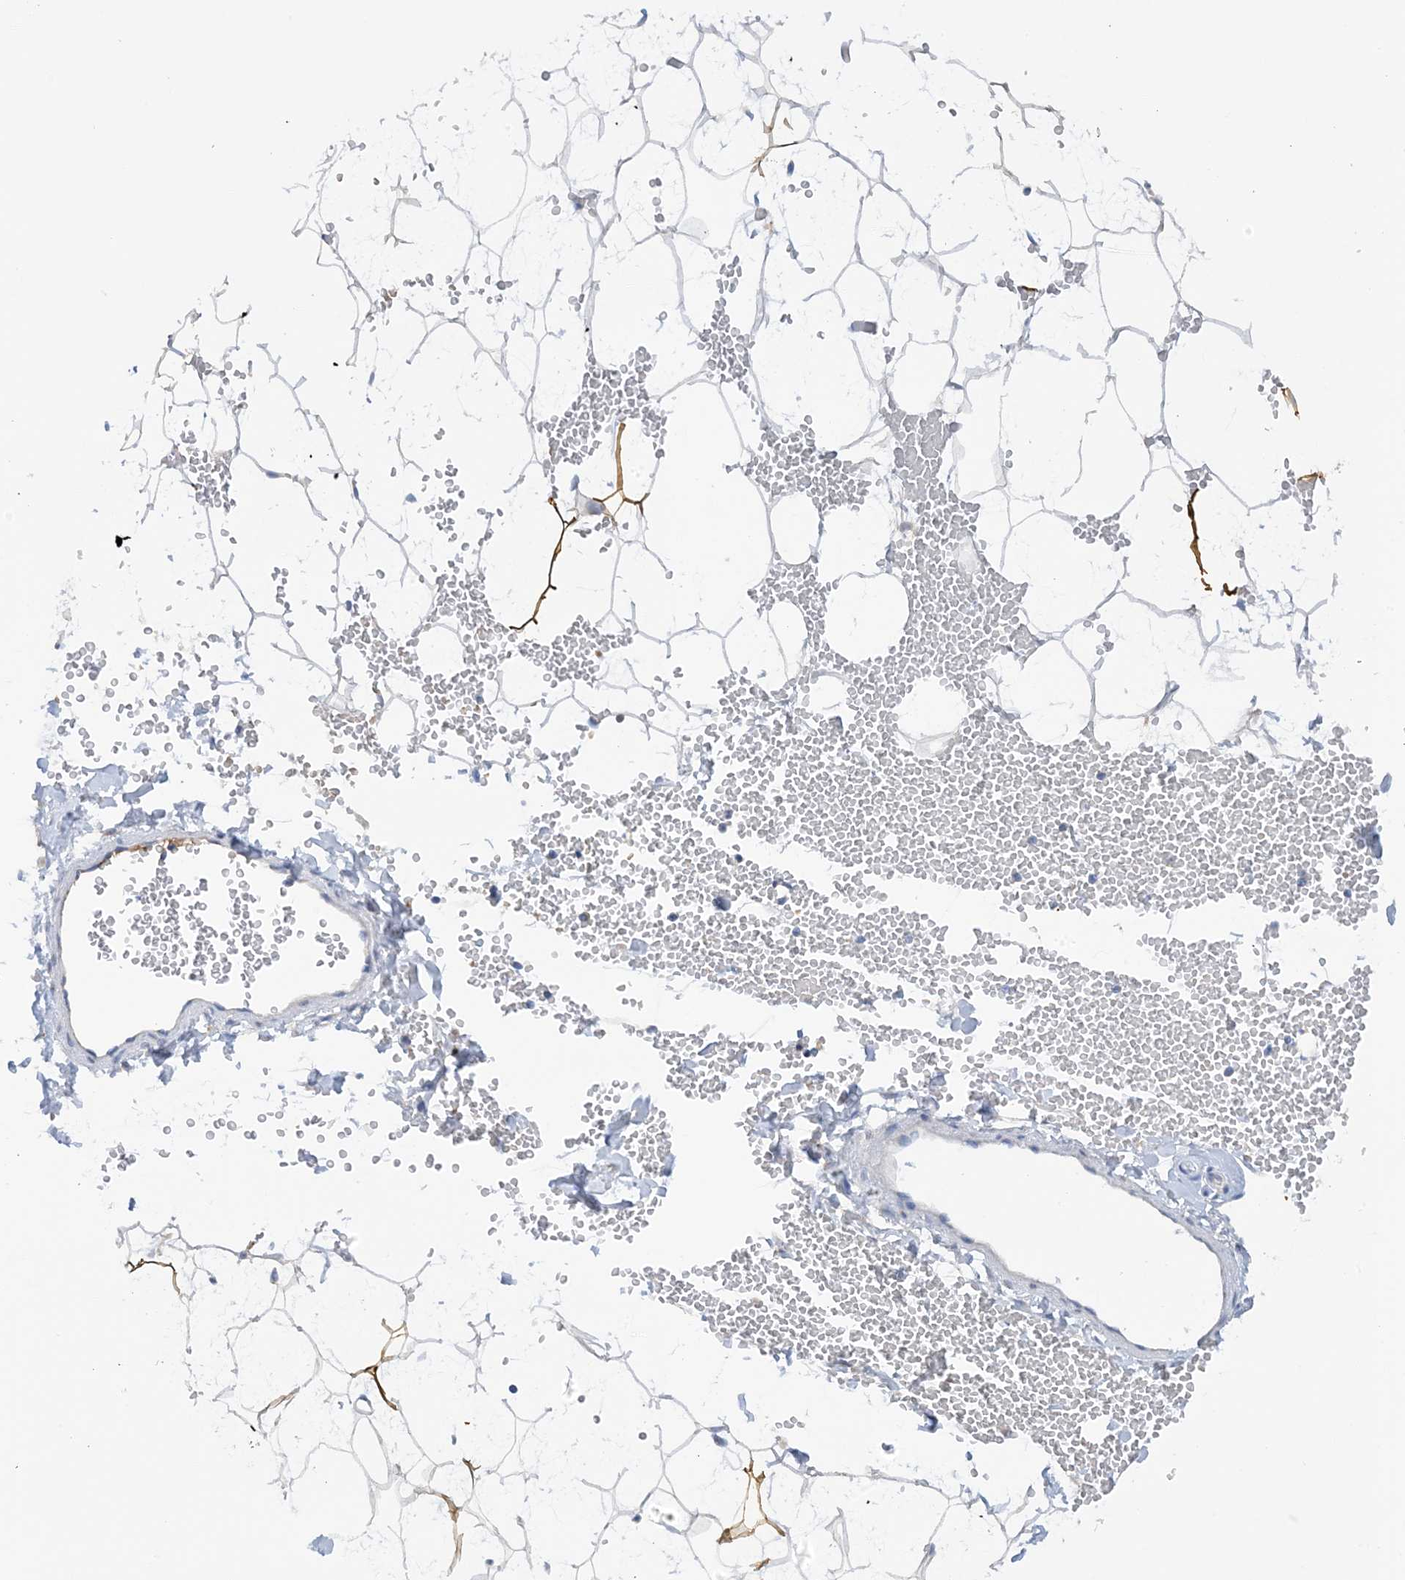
{"staining": {"intensity": "strong", "quantity": "<25%", "location": "cytoplasmic/membranous"}, "tissue": "adipose tissue", "cell_type": "Adipocytes", "image_type": "normal", "snomed": [{"axis": "morphology", "description": "Normal tissue, NOS"}, {"axis": "topography", "description": "Breast"}], "caption": "Immunohistochemistry image of unremarkable adipose tissue: adipose tissue stained using immunohistochemistry shows medium levels of strong protein expression localized specifically in the cytoplasmic/membranous of adipocytes, appearing as a cytoplasmic/membranous brown color.", "gene": "SLC5A11", "patient": {"sex": "female", "age": 23}}